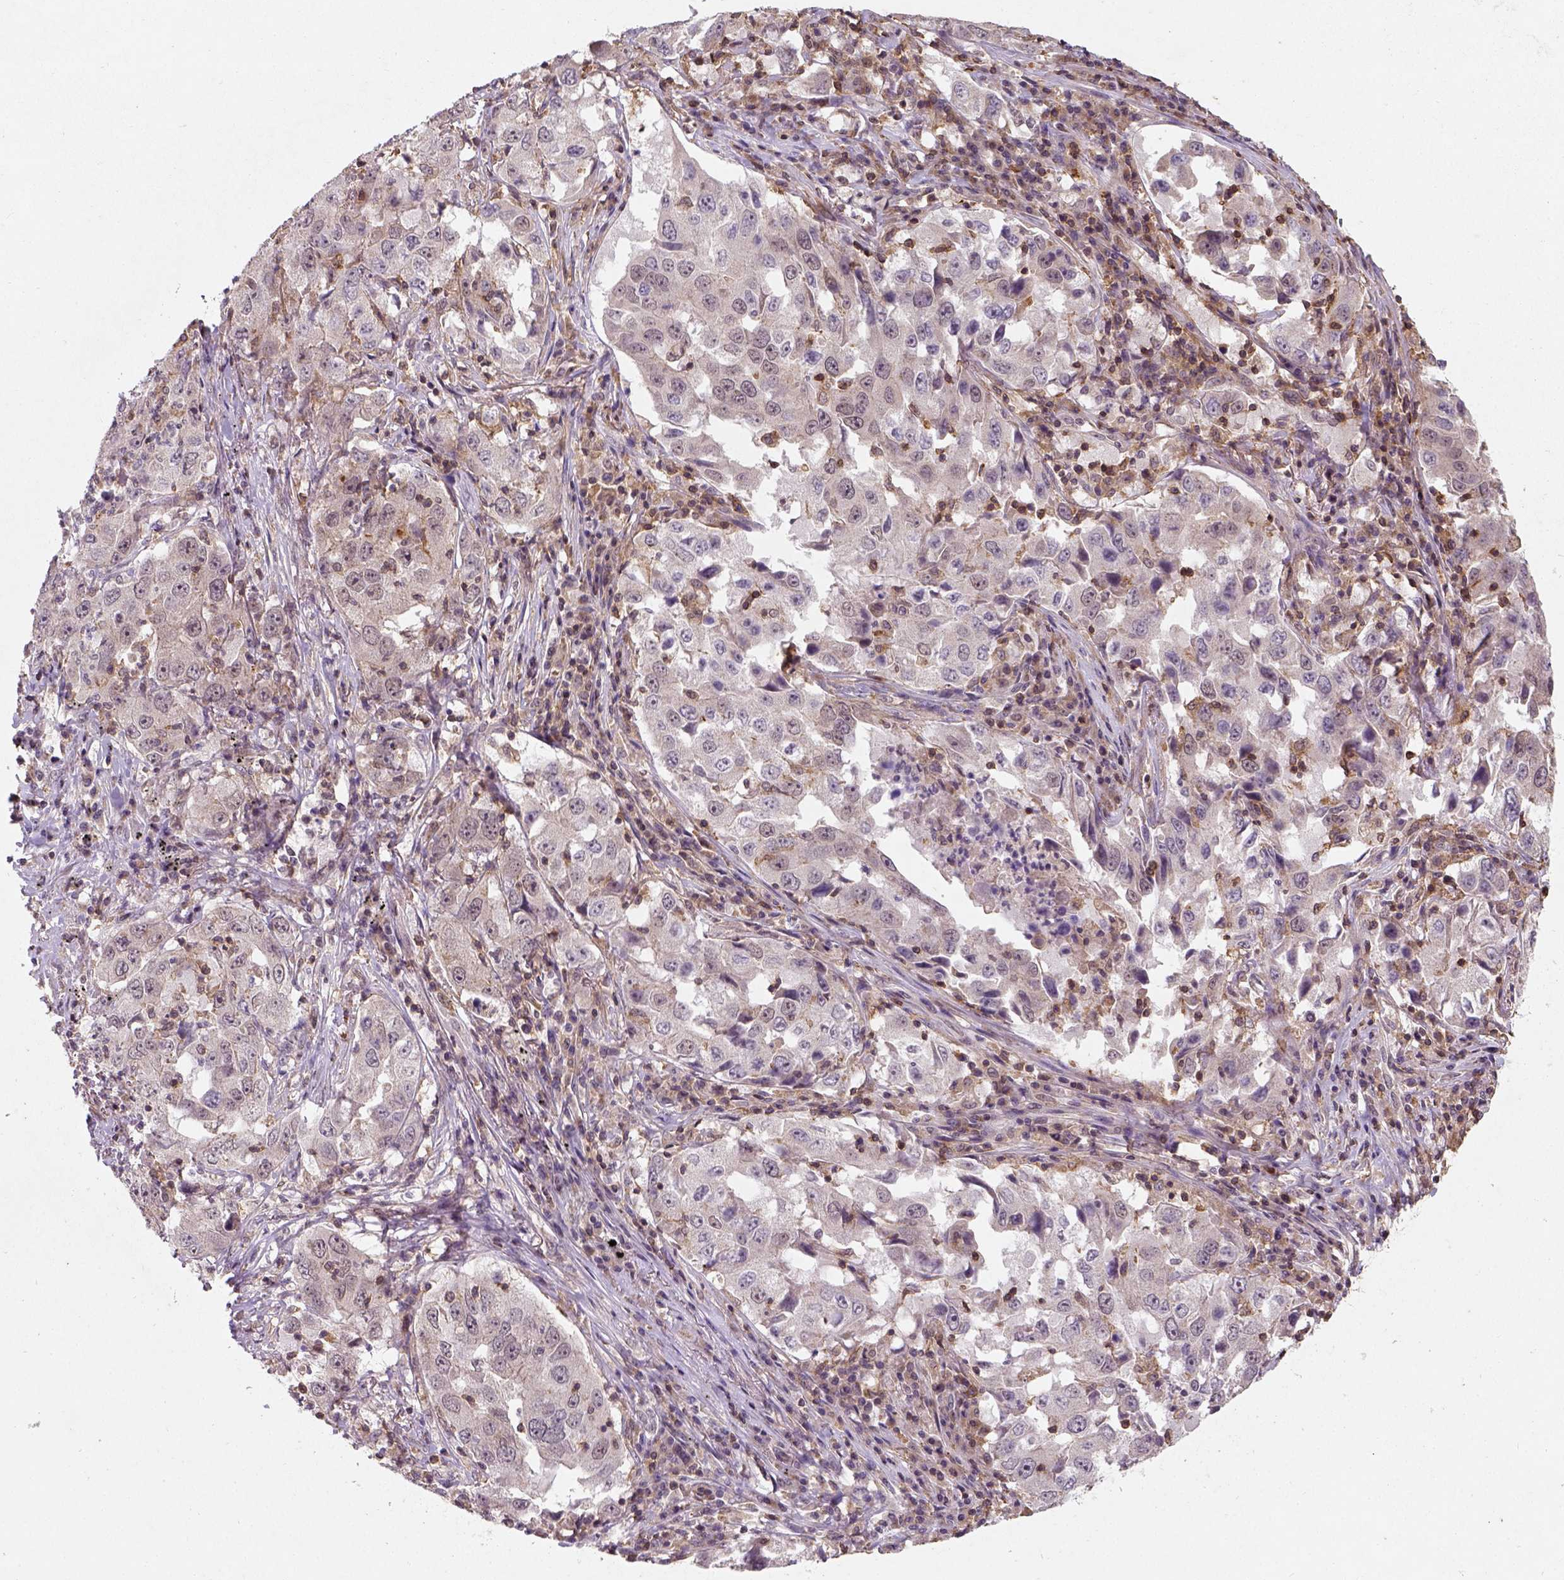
{"staining": {"intensity": "negative", "quantity": "none", "location": "none"}, "tissue": "lung cancer", "cell_type": "Tumor cells", "image_type": "cancer", "snomed": [{"axis": "morphology", "description": "Adenocarcinoma, NOS"}, {"axis": "topography", "description": "Lung"}], "caption": "Immunohistochemistry of human adenocarcinoma (lung) displays no expression in tumor cells.", "gene": "CAMKK1", "patient": {"sex": "male", "age": 73}}